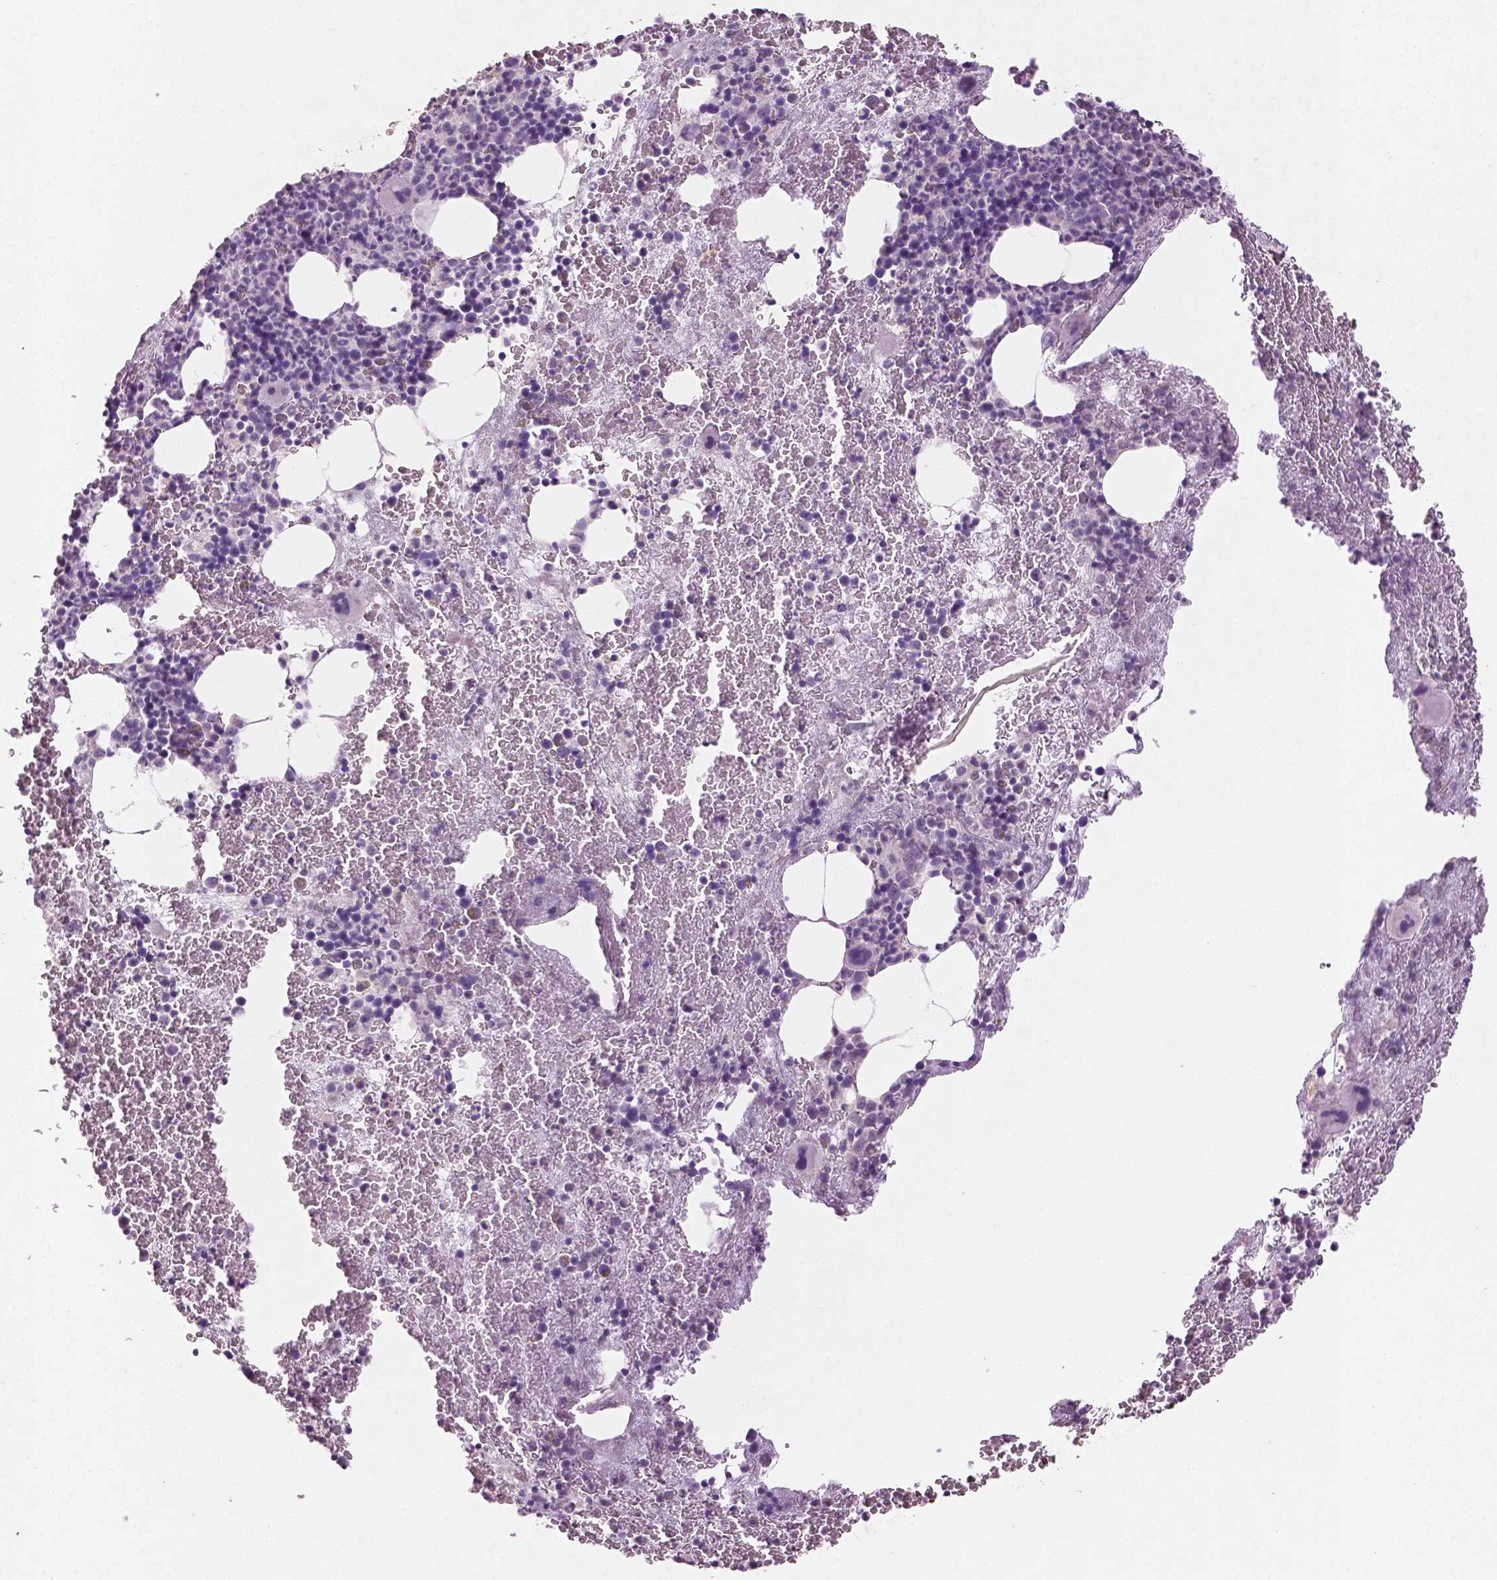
{"staining": {"intensity": "negative", "quantity": "none", "location": "none"}, "tissue": "bone marrow", "cell_type": "Hematopoietic cells", "image_type": "normal", "snomed": [{"axis": "morphology", "description": "Normal tissue, NOS"}, {"axis": "topography", "description": "Bone marrow"}], "caption": "This is an IHC photomicrograph of normal human bone marrow. There is no positivity in hematopoietic cells.", "gene": "DLG2", "patient": {"sex": "male", "age": 44}}